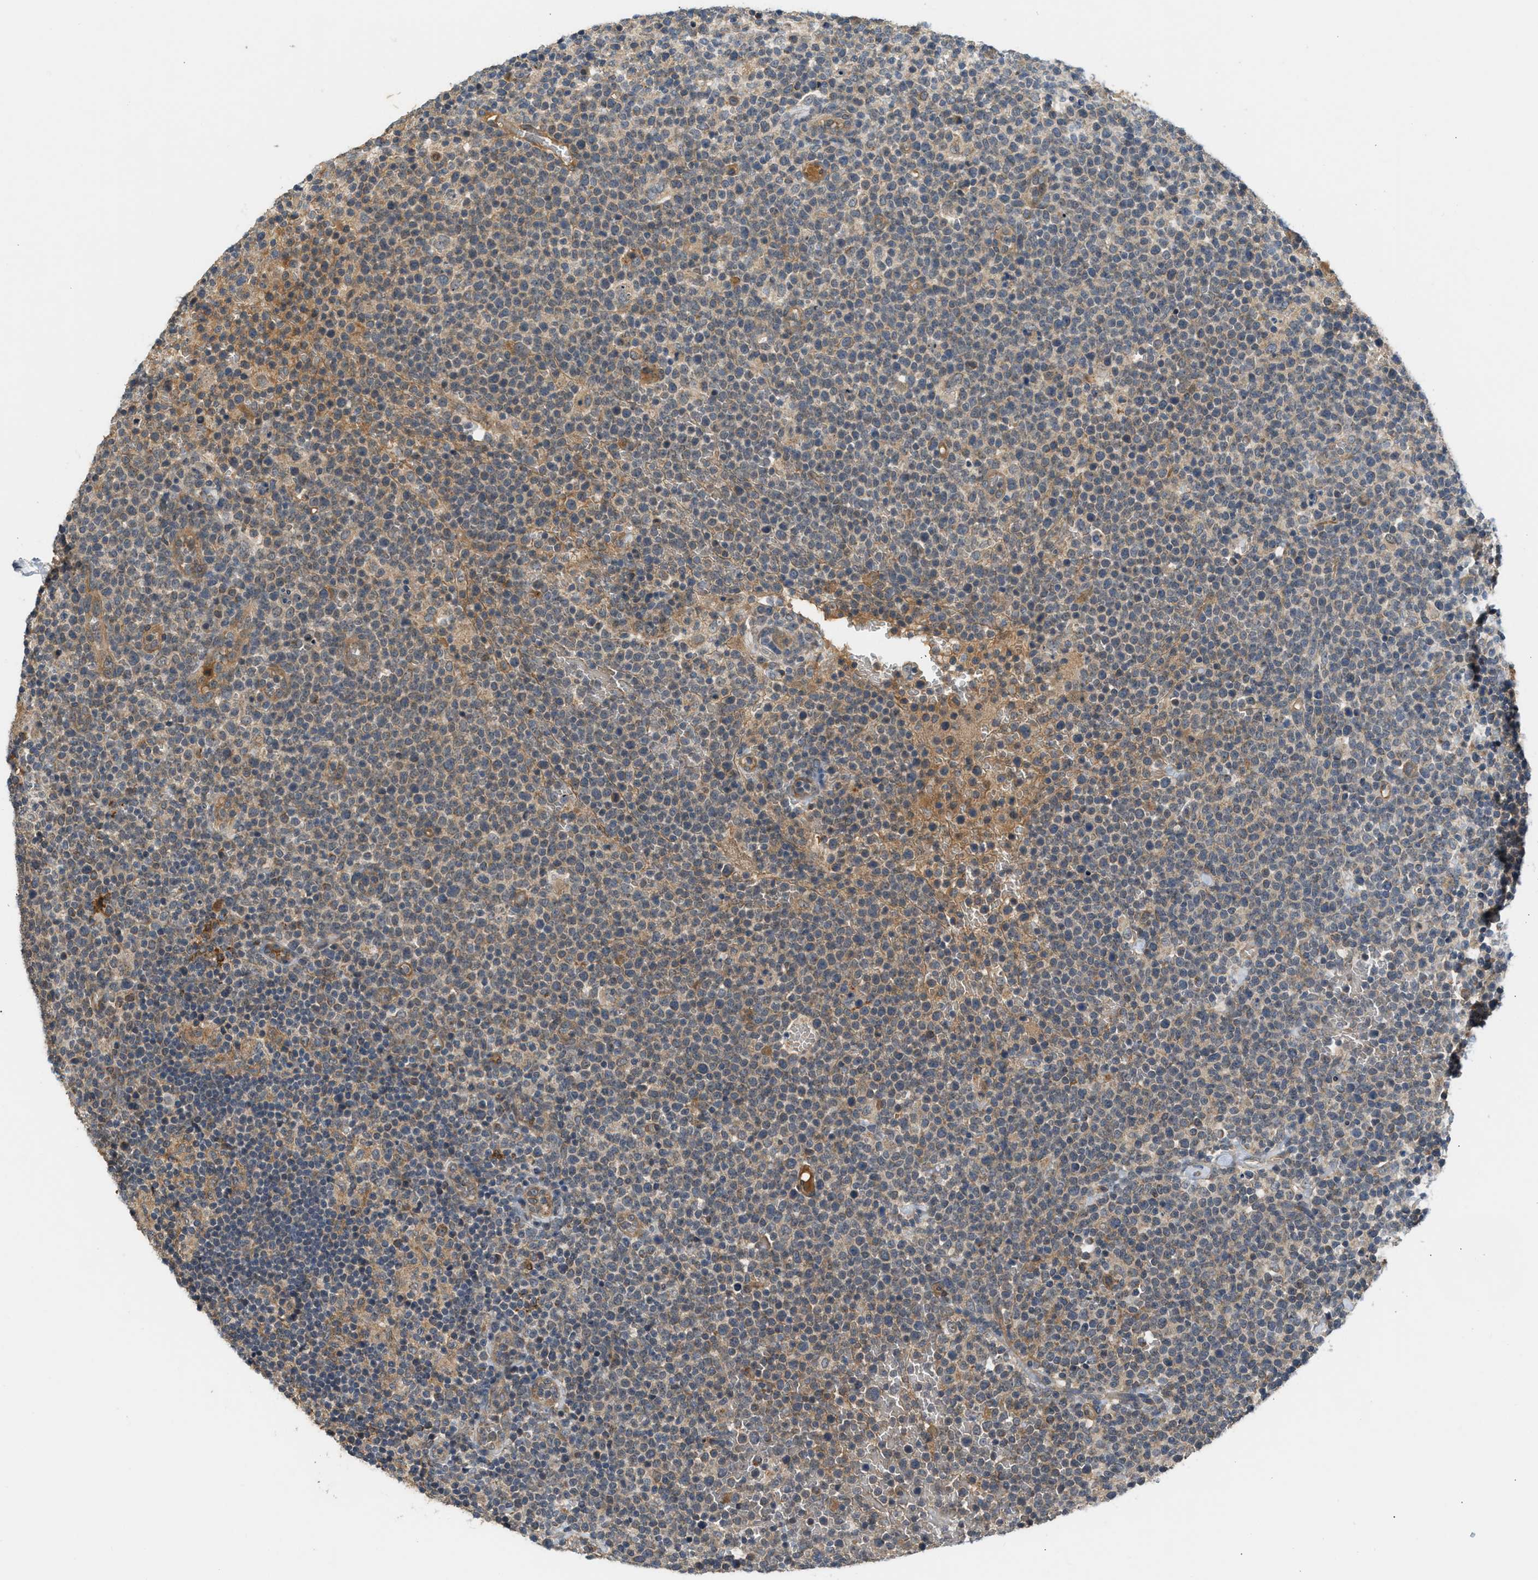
{"staining": {"intensity": "weak", "quantity": "25%-75%", "location": "cytoplasmic/membranous"}, "tissue": "lymphoma", "cell_type": "Tumor cells", "image_type": "cancer", "snomed": [{"axis": "morphology", "description": "Malignant lymphoma, non-Hodgkin's type, High grade"}, {"axis": "topography", "description": "Lymph node"}], "caption": "Immunohistochemical staining of human lymphoma demonstrates weak cytoplasmic/membranous protein positivity in approximately 25%-75% of tumor cells.", "gene": "ADCY8", "patient": {"sex": "male", "age": 61}}